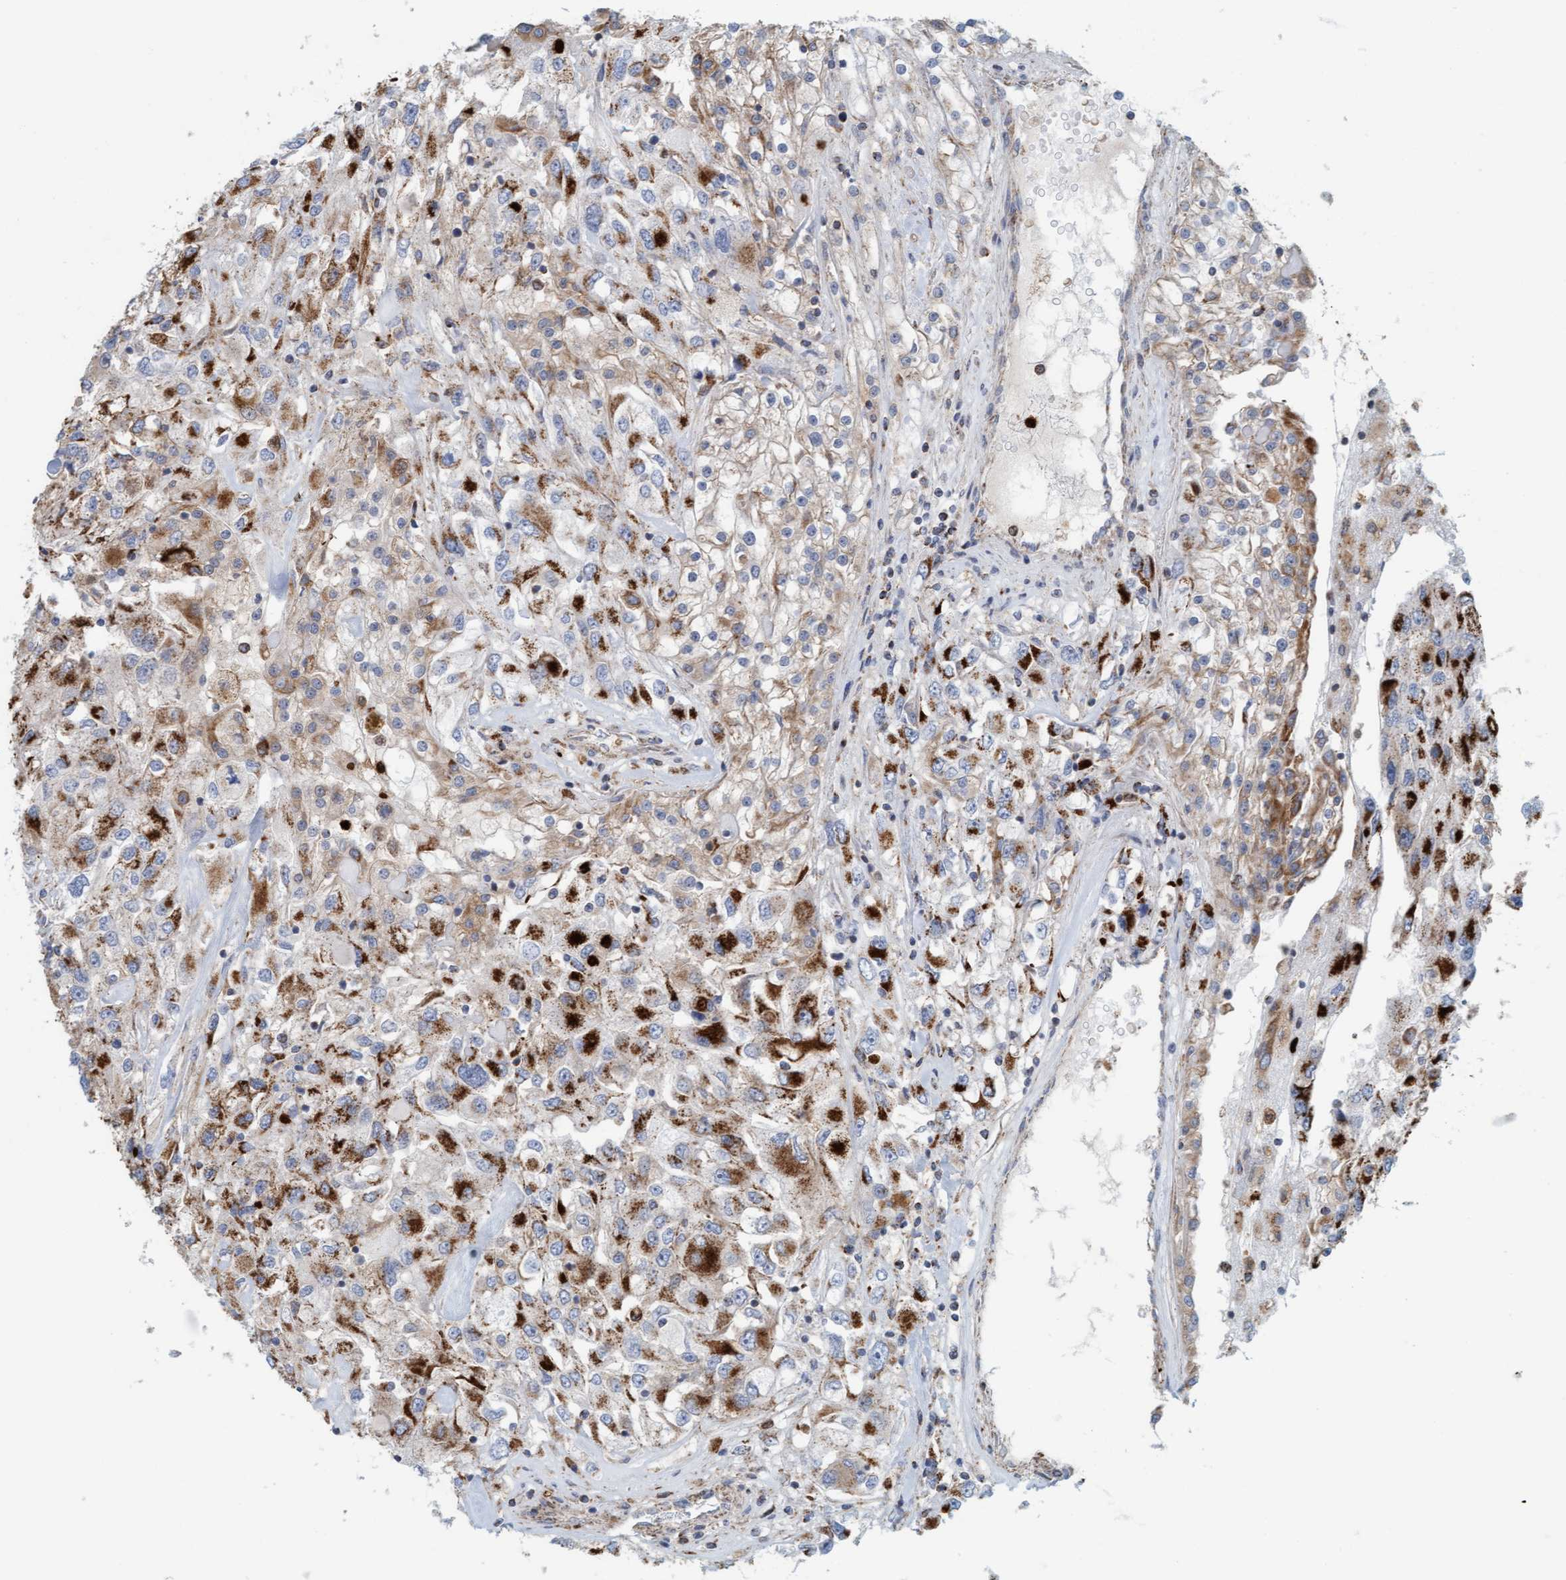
{"staining": {"intensity": "strong", "quantity": "25%-75%", "location": "cytoplasmic/membranous"}, "tissue": "renal cancer", "cell_type": "Tumor cells", "image_type": "cancer", "snomed": [{"axis": "morphology", "description": "Adenocarcinoma, NOS"}, {"axis": "topography", "description": "Kidney"}], "caption": "Adenocarcinoma (renal) stained with DAB immunohistochemistry shows high levels of strong cytoplasmic/membranous expression in approximately 25%-75% of tumor cells.", "gene": "B9D1", "patient": {"sex": "female", "age": 52}}